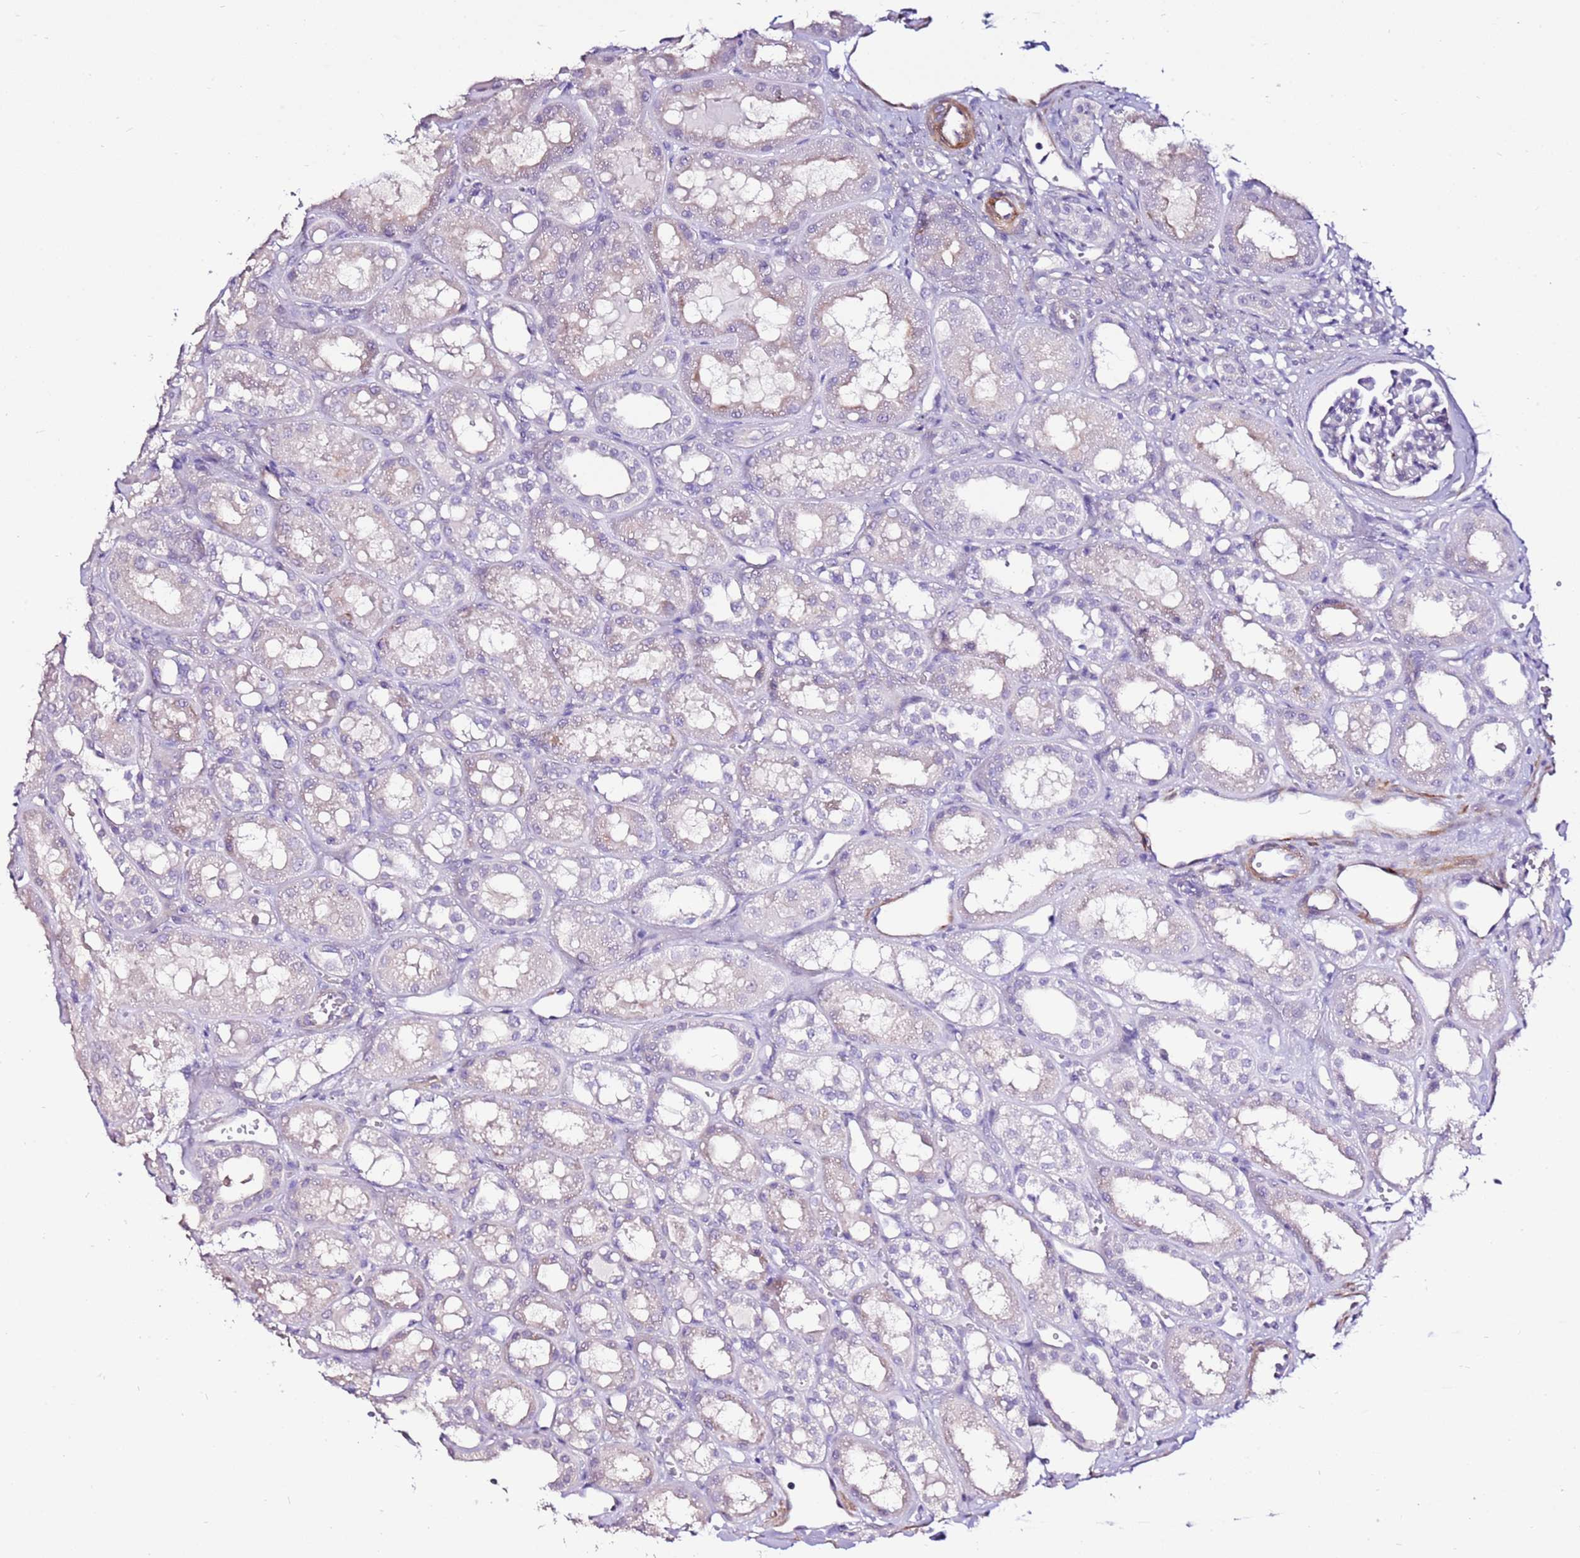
{"staining": {"intensity": "negative", "quantity": "none", "location": "none"}, "tissue": "kidney", "cell_type": "Cells in glomeruli", "image_type": "normal", "snomed": [{"axis": "morphology", "description": "Normal tissue, NOS"}, {"axis": "topography", "description": "Kidney"}], "caption": "Immunohistochemical staining of benign human kidney shows no significant staining in cells in glomeruli. (DAB immunohistochemistry (IHC), high magnification).", "gene": "ART5", "patient": {"sex": "male", "age": 16}}